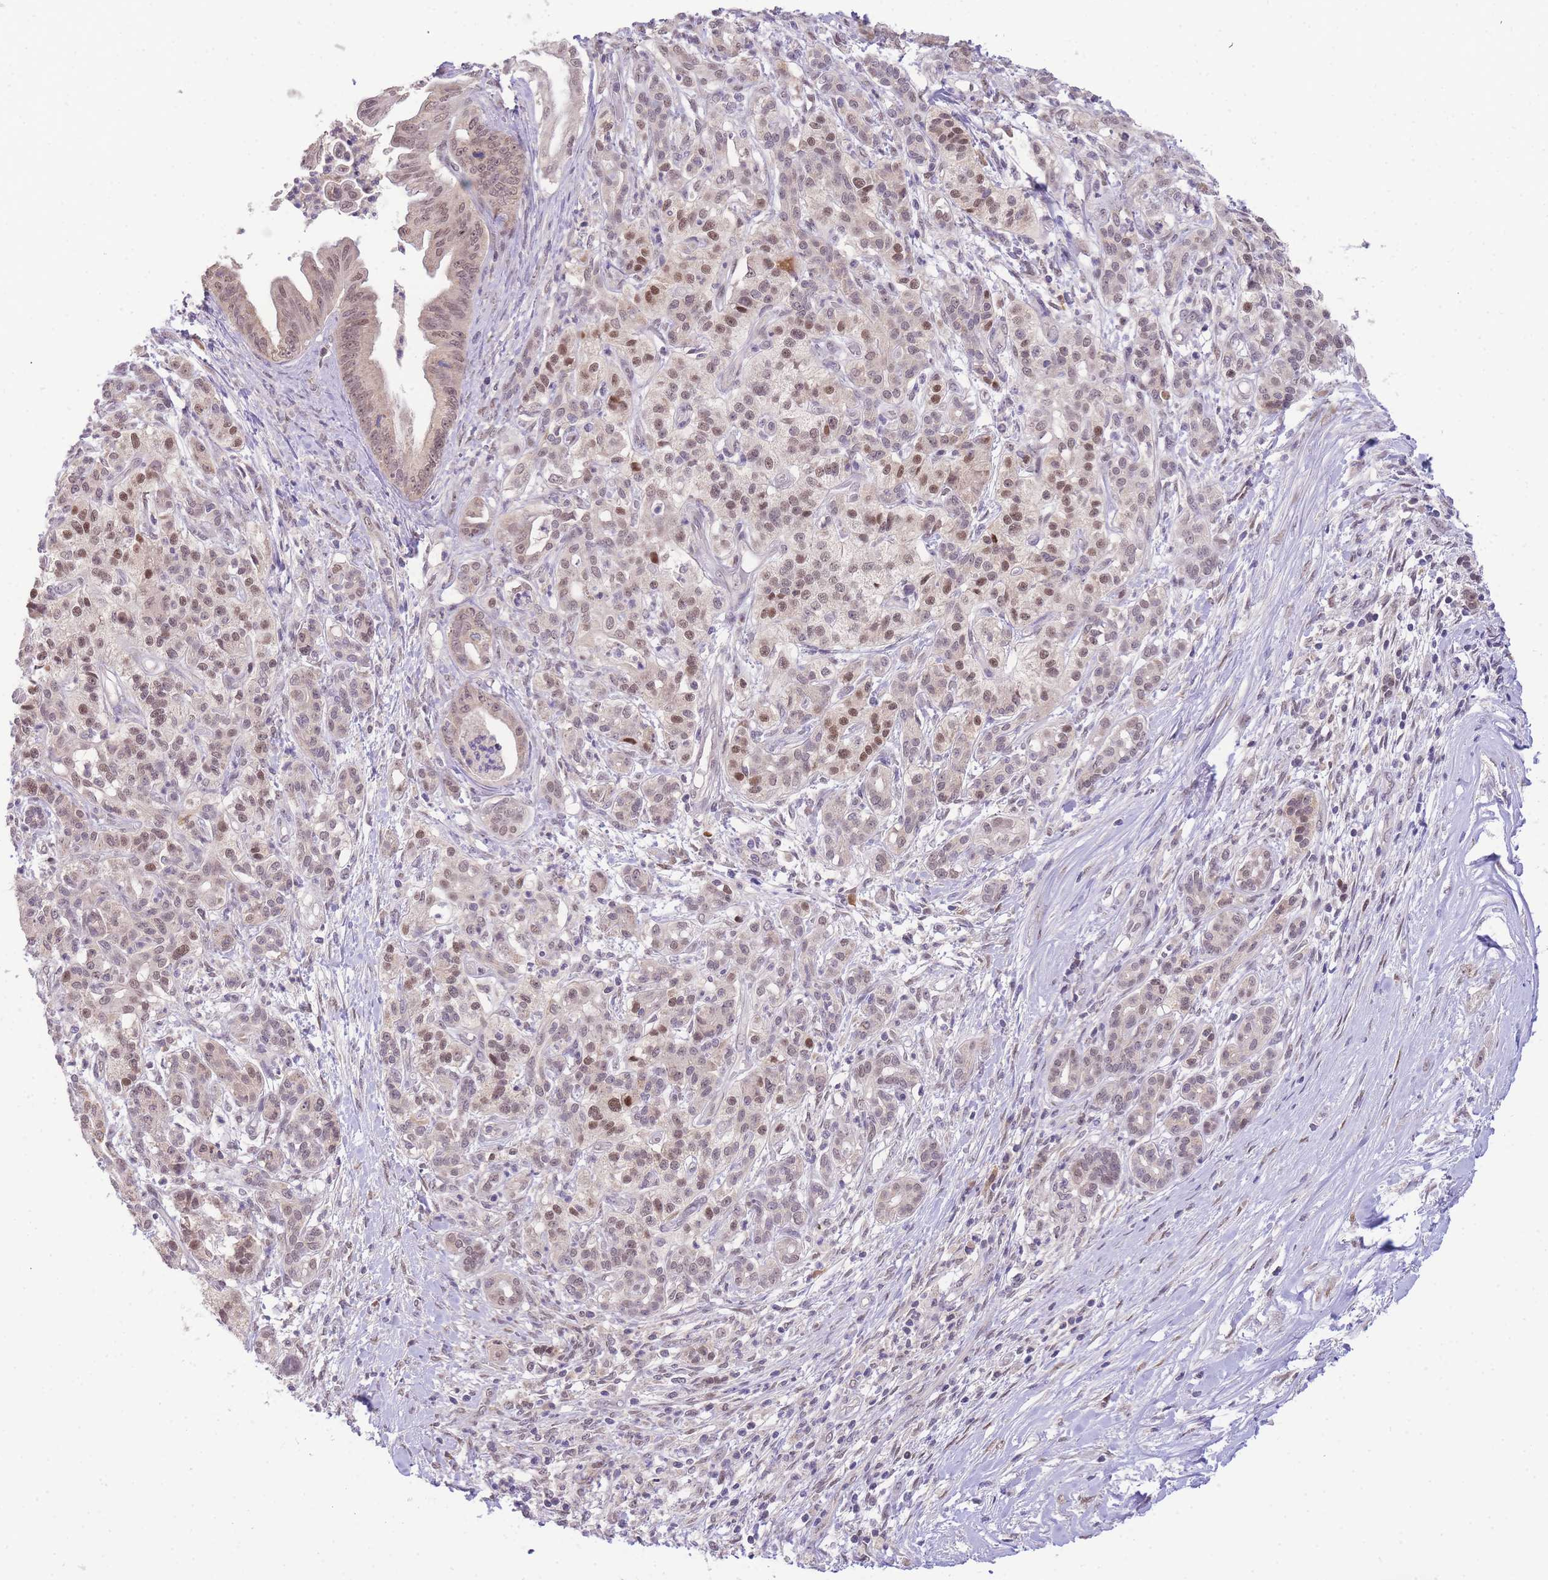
{"staining": {"intensity": "weak", "quantity": ">75%", "location": "nuclear"}, "tissue": "pancreatic cancer", "cell_type": "Tumor cells", "image_type": "cancer", "snomed": [{"axis": "morphology", "description": "Adenocarcinoma, NOS"}, {"axis": "topography", "description": "Pancreas"}], "caption": "Immunohistochemistry (IHC) micrograph of adenocarcinoma (pancreatic) stained for a protein (brown), which displays low levels of weak nuclear positivity in approximately >75% of tumor cells.", "gene": "PUS10", "patient": {"sex": "male", "age": 58}}